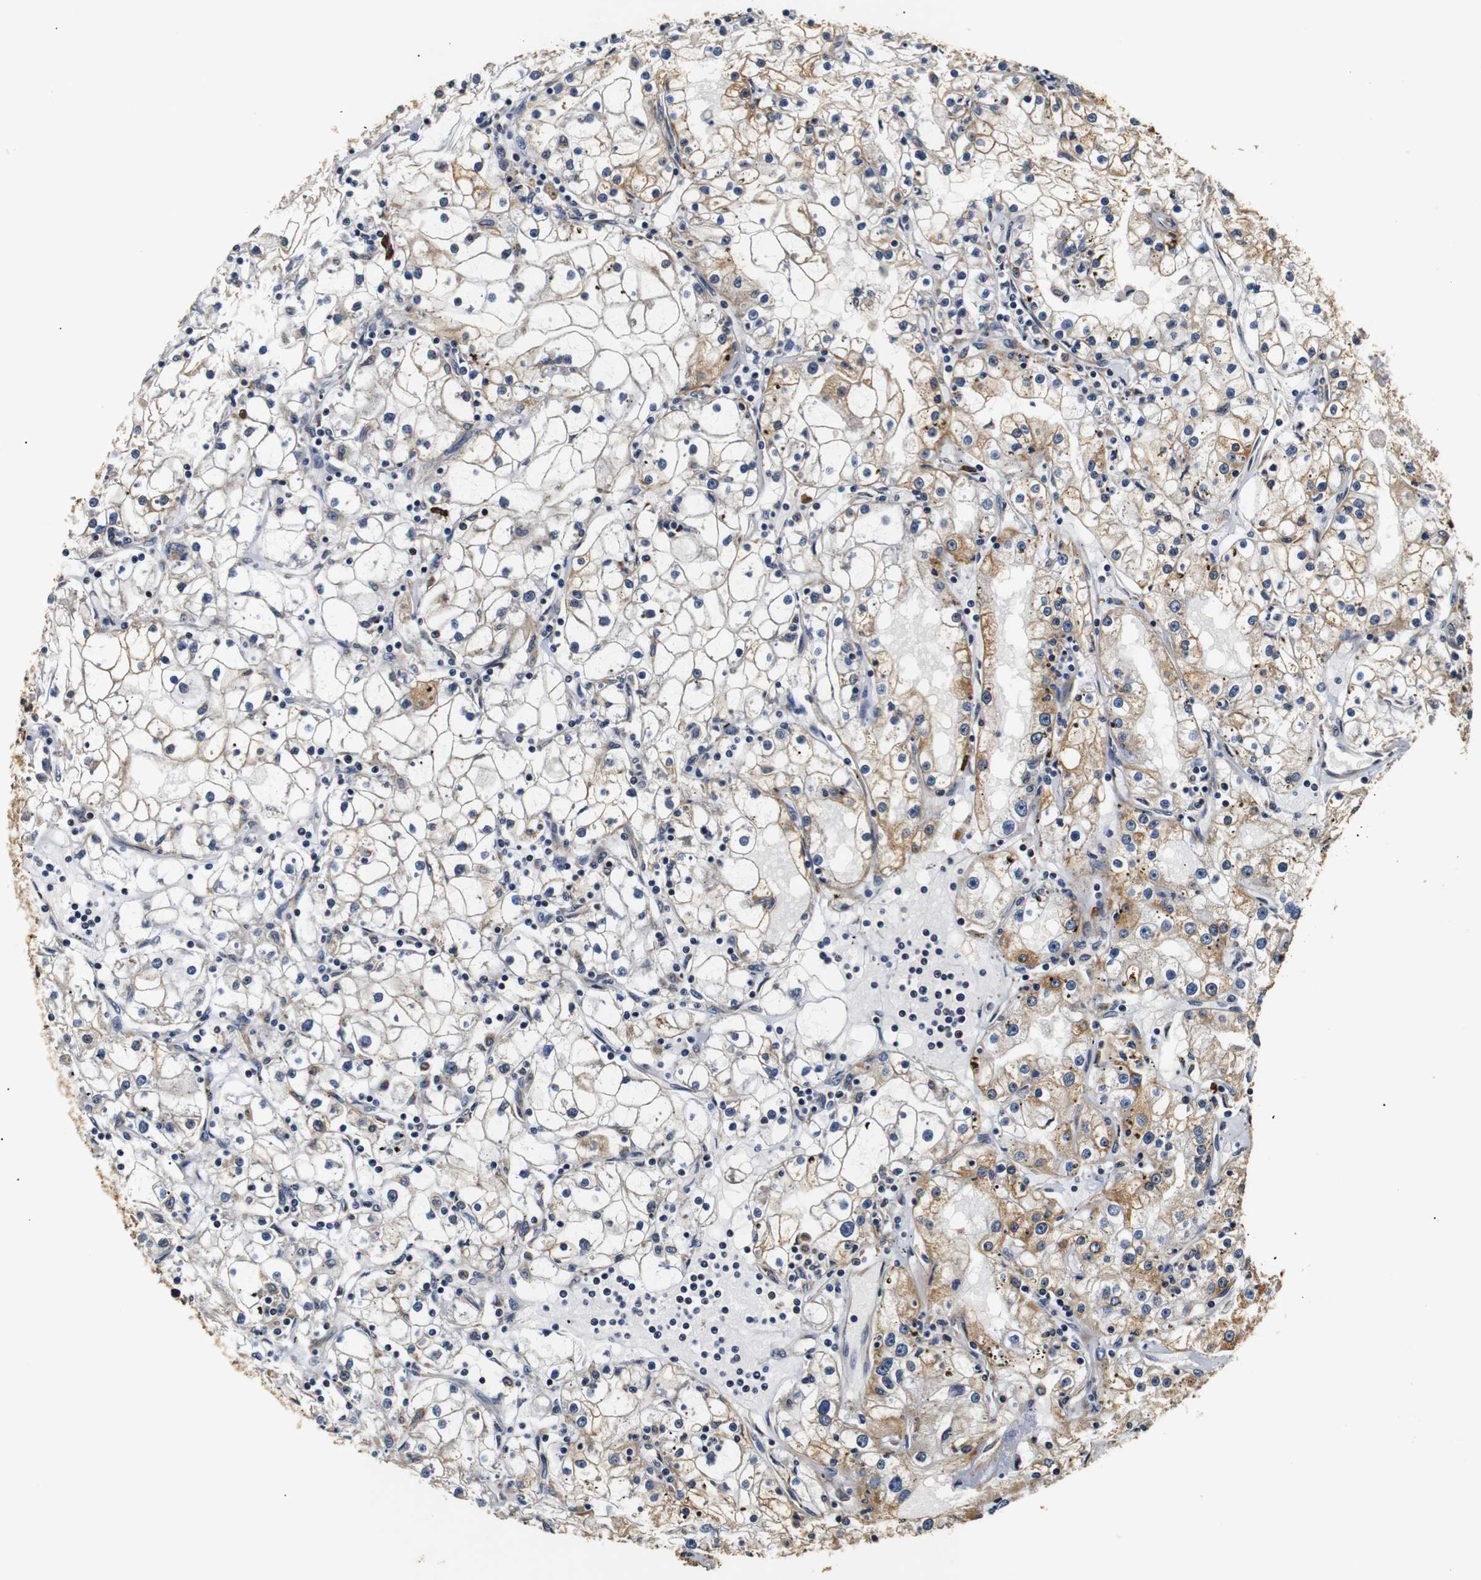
{"staining": {"intensity": "moderate", "quantity": "<25%", "location": "cytoplasmic/membranous"}, "tissue": "renal cancer", "cell_type": "Tumor cells", "image_type": "cancer", "snomed": [{"axis": "morphology", "description": "Adenocarcinoma, NOS"}, {"axis": "topography", "description": "Kidney"}], "caption": "Human adenocarcinoma (renal) stained with a brown dye exhibits moderate cytoplasmic/membranous positive expression in about <25% of tumor cells.", "gene": "HHIP", "patient": {"sex": "male", "age": 56}}